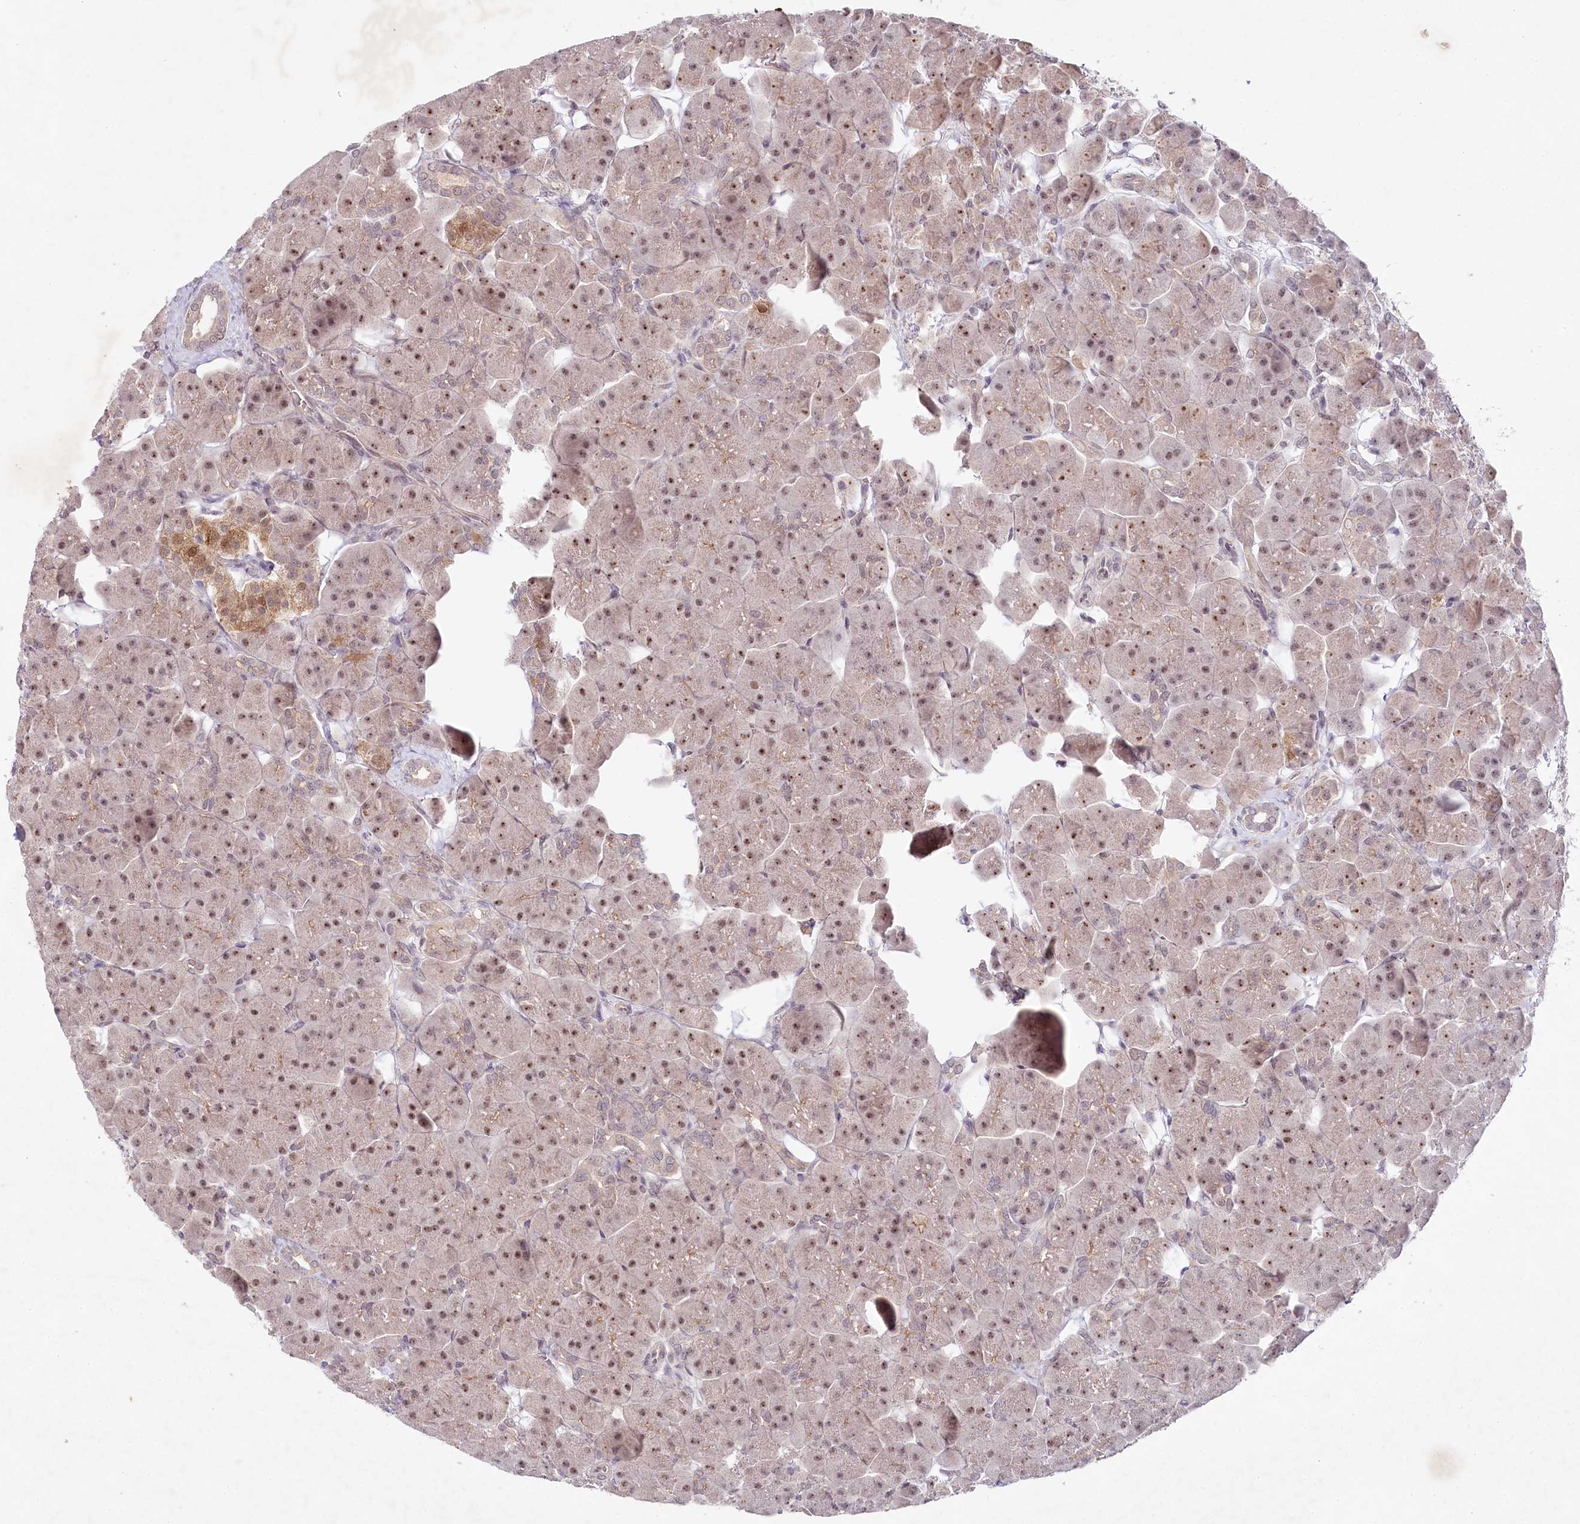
{"staining": {"intensity": "moderate", "quantity": "25%-75%", "location": "nuclear"}, "tissue": "pancreas", "cell_type": "Exocrine glandular cells", "image_type": "normal", "snomed": [{"axis": "morphology", "description": "Normal tissue, NOS"}, {"axis": "topography", "description": "Pancreas"}], "caption": "Immunohistochemical staining of benign human pancreas displays 25%-75% levels of moderate nuclear protein positivity in about 25%-75% of exocrine glandular cells.", "gene": "AMTN", "patient": {"sex": "male", "age": 66}}